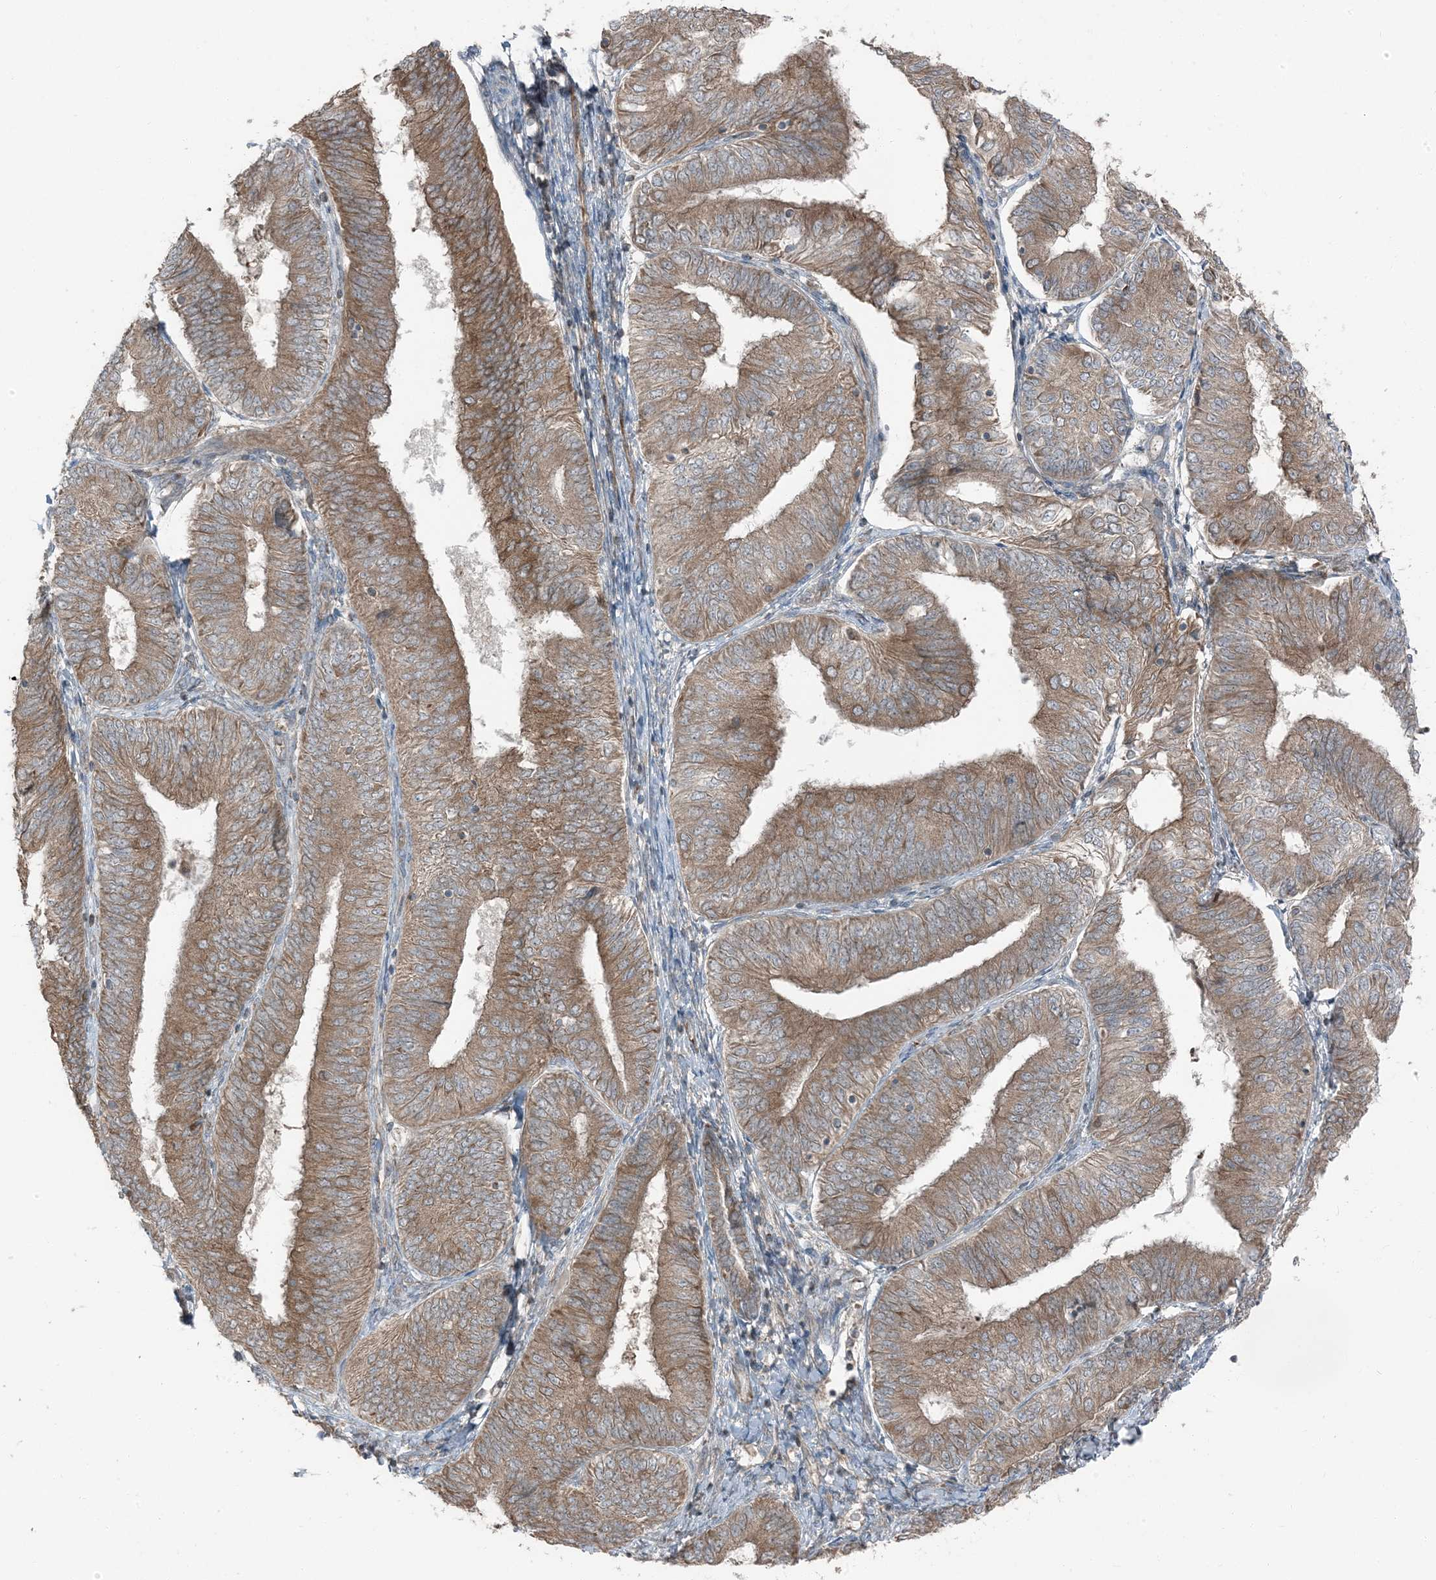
{"staining": {"intensity": "moderate", "quantity": ">75%", "location": "cytoplasmic/membranous"}, "tissue": "endometrial cancer", "cell_type": "Tumor cells", "image_type": "cancer", "snomed": [{"axis": "morphology", "description": "Adenocarcinoma, NOS"}, {"axis": "topography", "description": "Endometrium"}], "caption": "Endometrial cancer stained for a protein (brown) demonstrates moderate cytoplasmic/membranous positive positivity in approximately >75% of tumor cells.", "gene": "RAB3GAP1", "patient": {"sex": "female", "age": 58}}